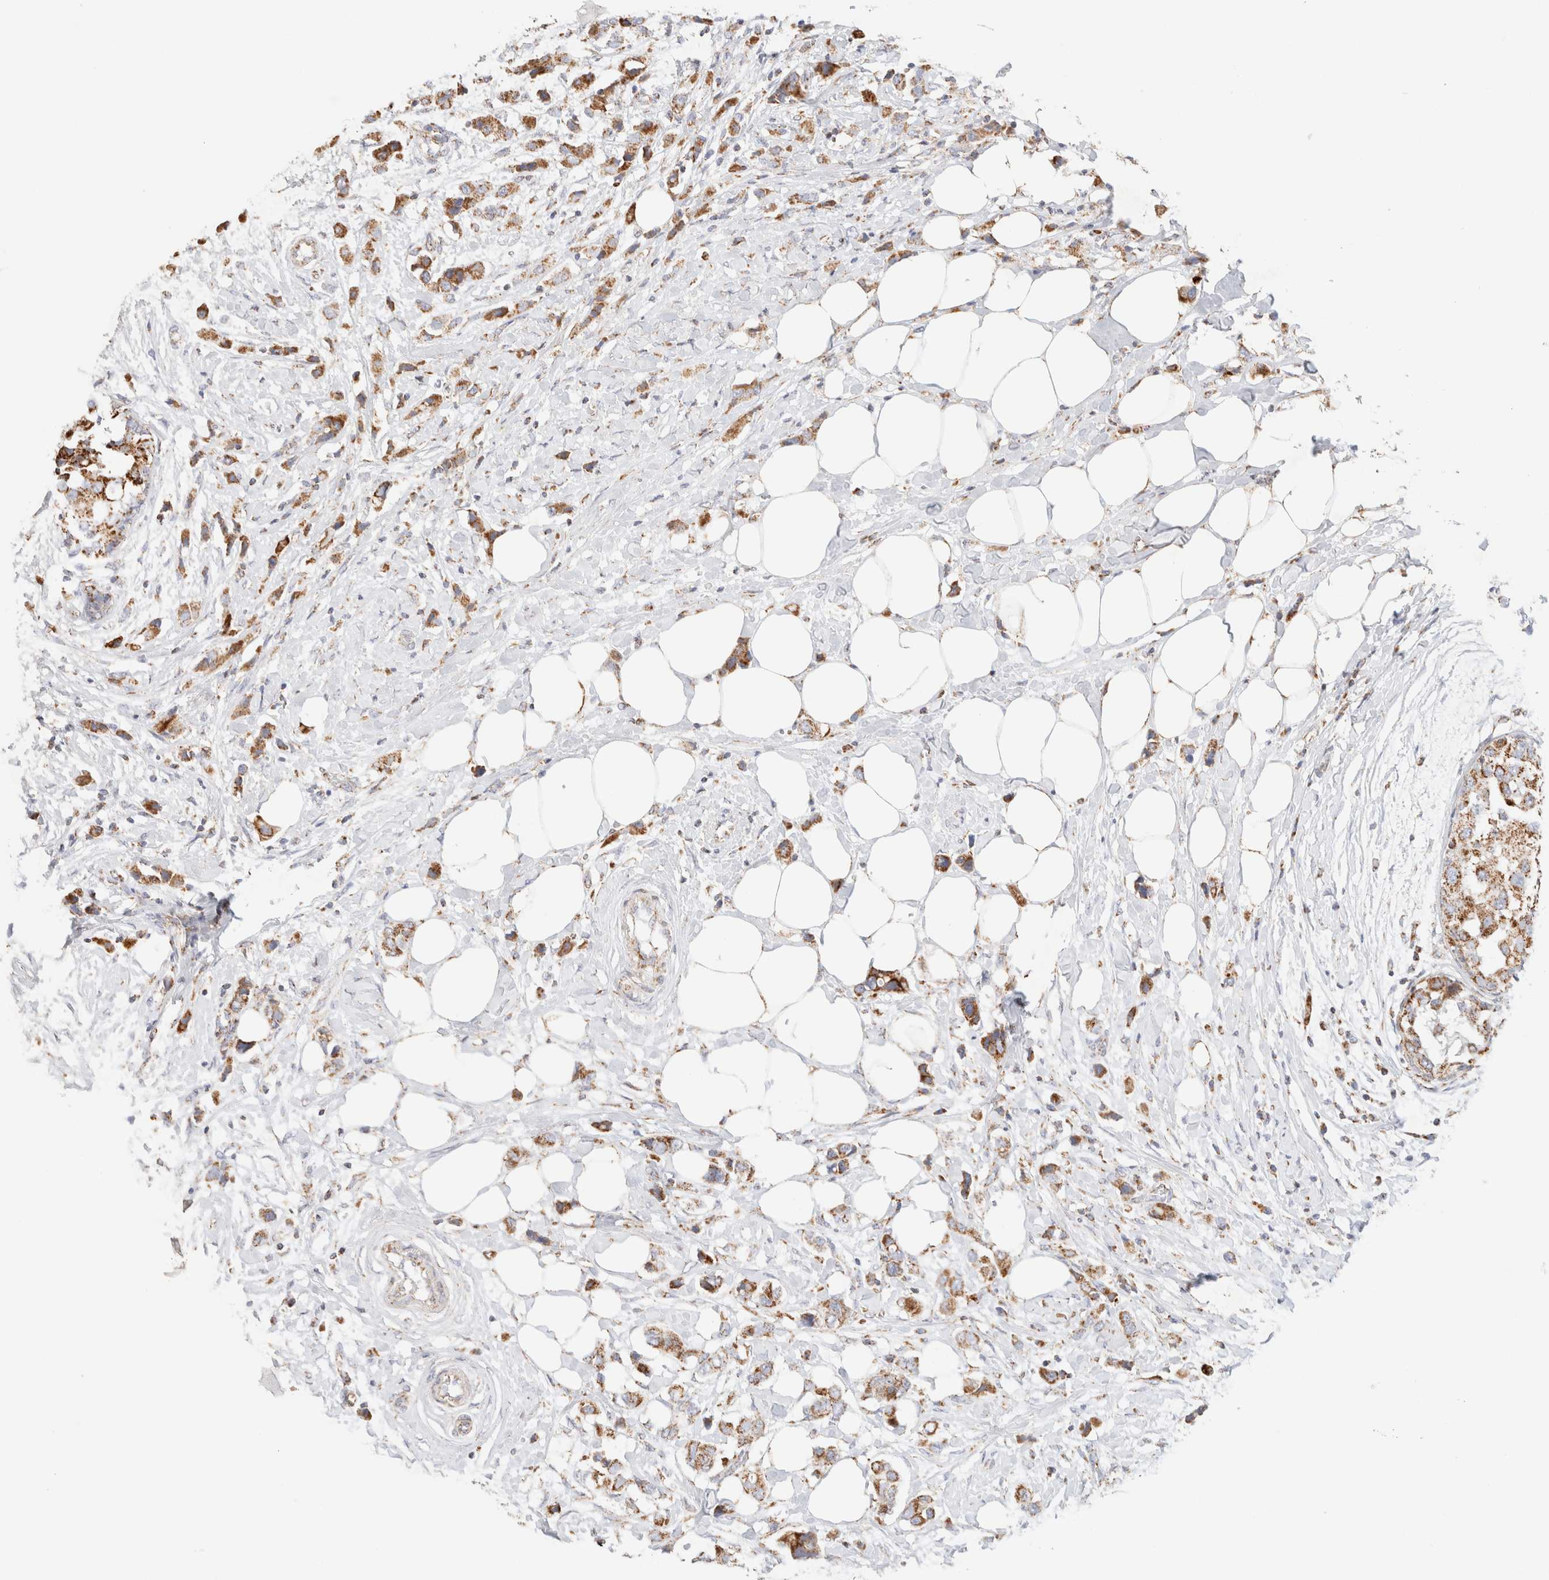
{"staining": {"intensity": "strong", "quantity": ">75%", "location": "cytoplasmic/membranous"}, "tissue": "breast cancer", "cell_type": "Tumor cells", "image_type": "cancer", "snomed": [{"axis": "morphology", "description": "Normal tissue, NOS"}, {"axis": "morphology", "description": "Duct carcinoma"}, {"axis": "topography", "description": "Breast"}], "caption": "This image exhibits immunohistochemistry (IHC) staining of human breast cancer, with high strong cytoplasmic/membranous staining in about >75% of tumor cells.", "gene": "PHB2", "patient": {"sex": "female", "age": 50}}